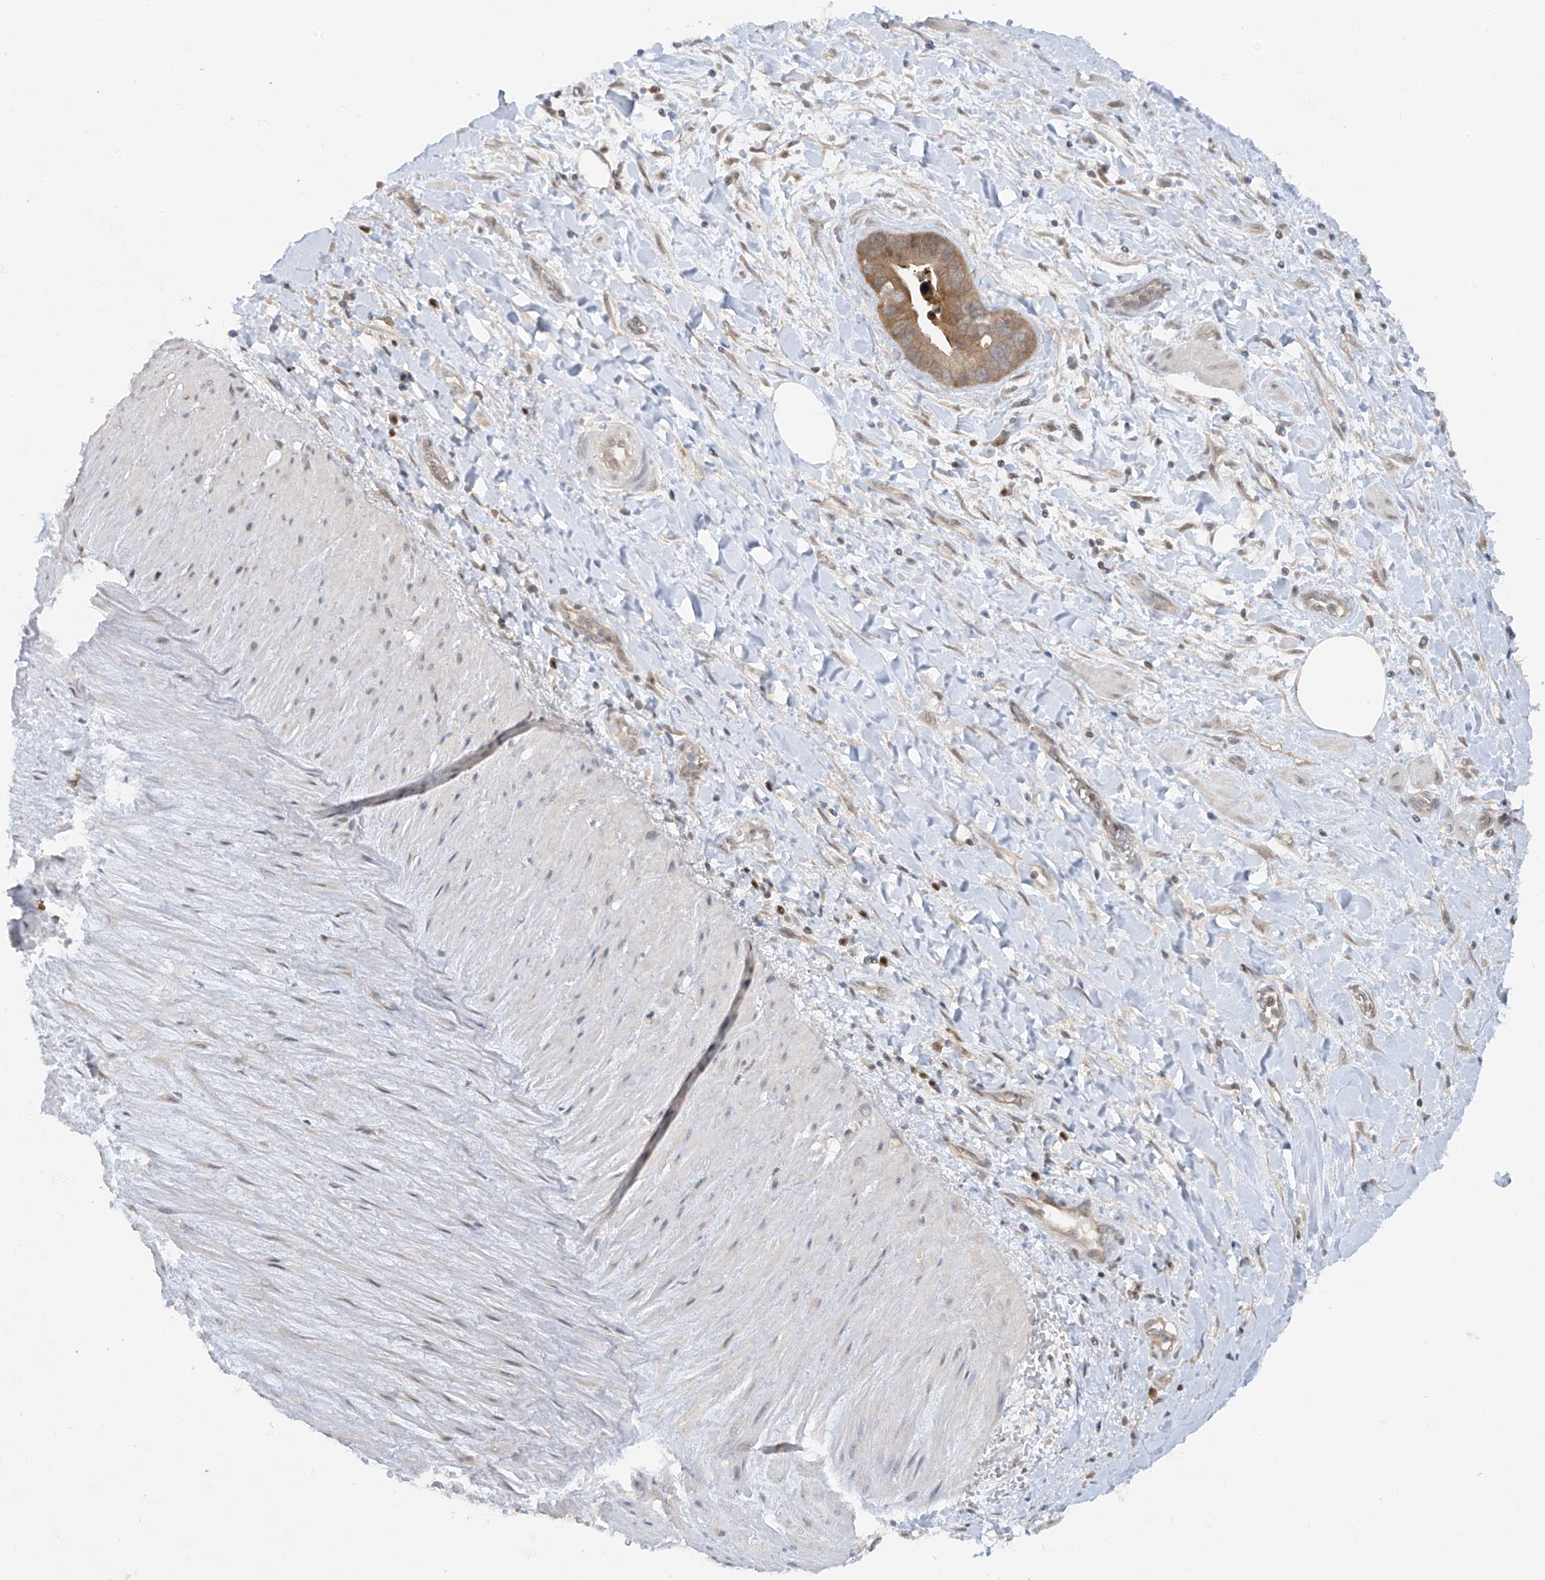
{"staining": {"intensity": "weak", "quantity": ">75%", "location": "cytoplasmic/membranous"}, "tissue": "soft tissue", "cell_type": "Fibroblasts", "image_type": "normal", "snomed": [{"axis": "morphology", "description": "Normal tissue, NOS"}, {"axis": "morphology", "description": "Adenocarcinoma, NOS"}, {"axis": "topography", "description": "Pancreas"}, {"axis": "topography", "description": "Peripheral nerve tissue"}], "caption": "Immunohistochemical staining of benign soft tissue demonstrates >75% levels of weak cytoplasmic/membranous protein staining in approximately >75% of fibroblasts. The staining was performed using DAB (3,3'-diaminobenzidine) to visualize the protein expression in brown, while the nuclei were stained in blue with hematoxylin (Magnification: 20x).", "gene": "ZNF358", "patient": {"sex": "male", "age": 59}}